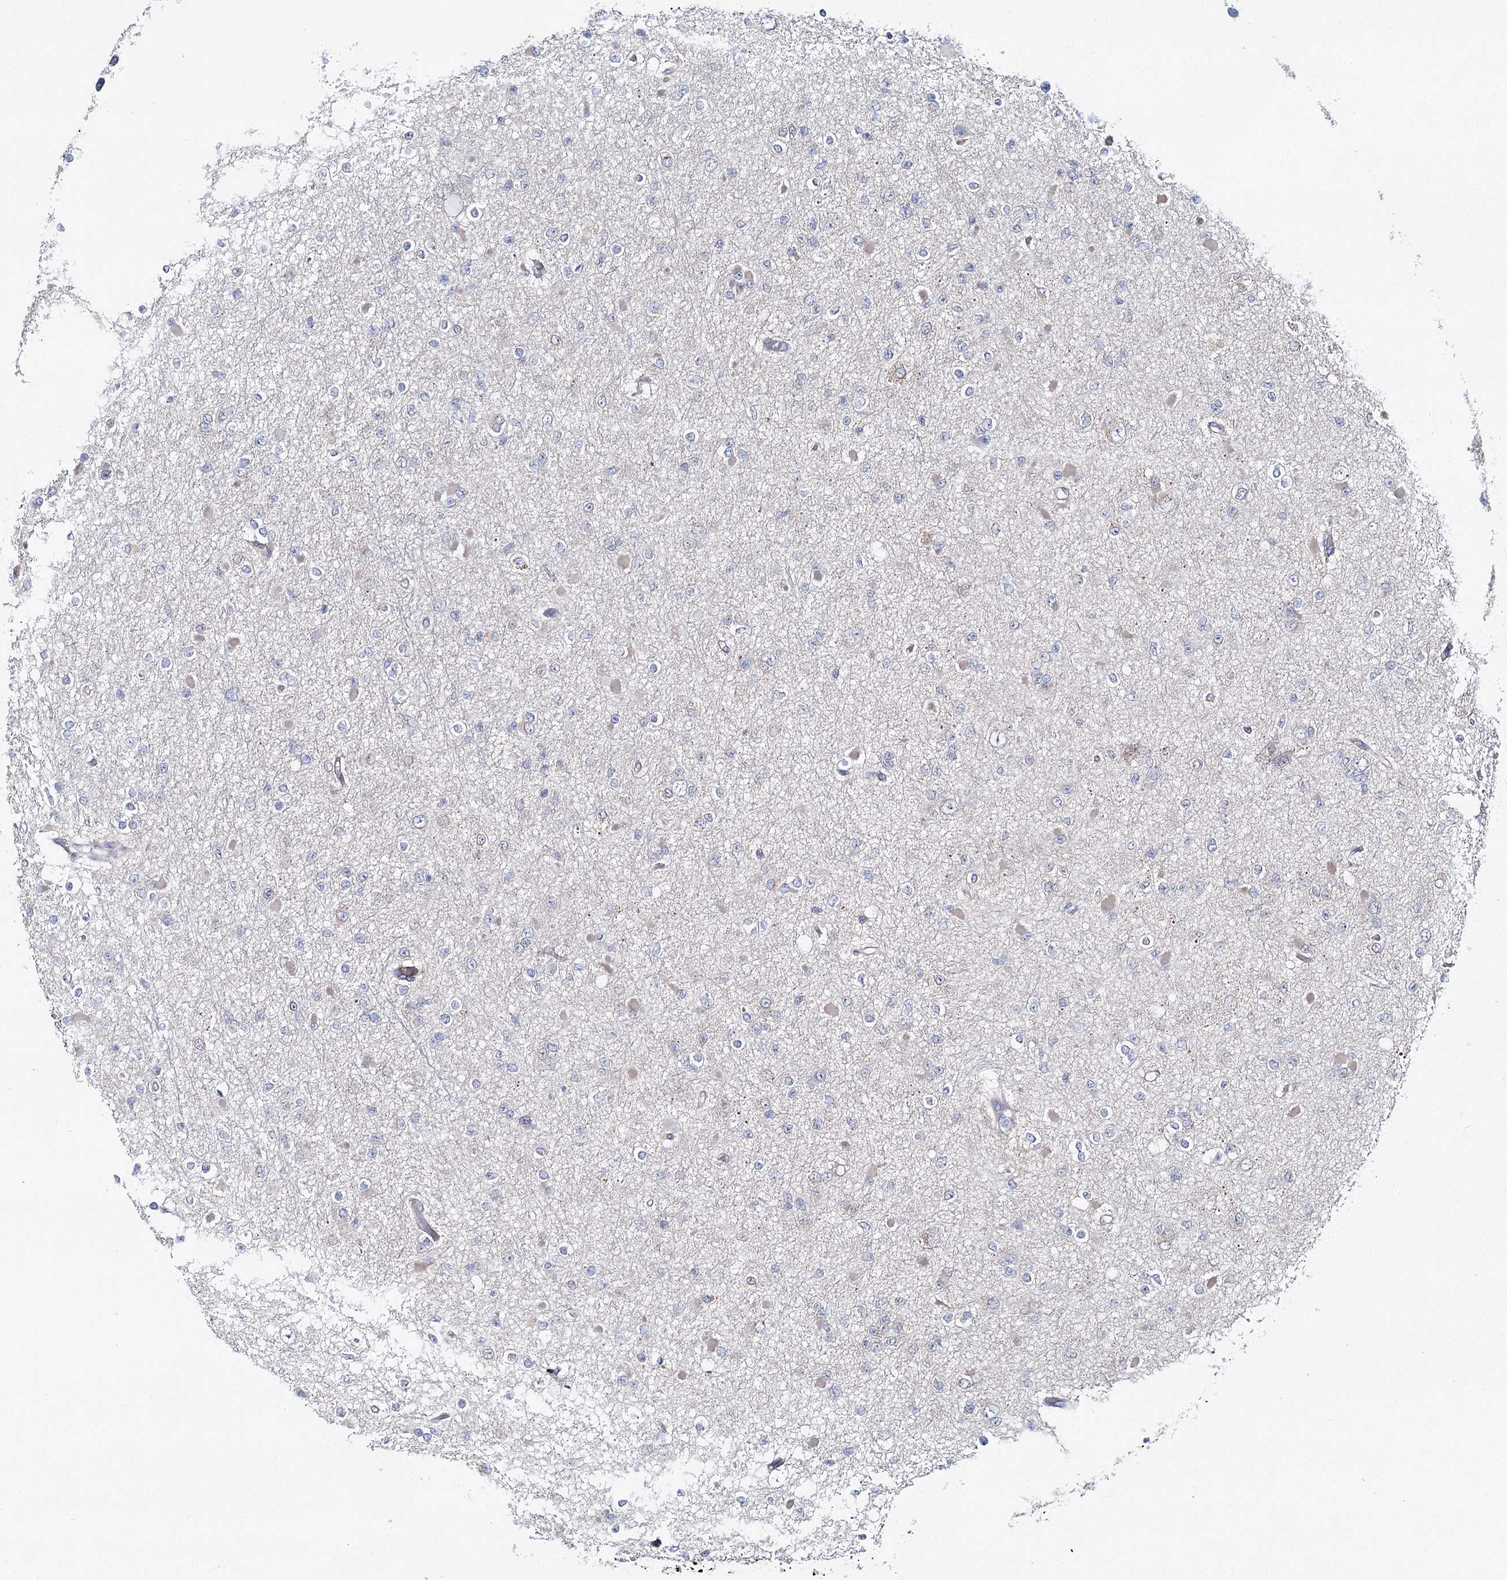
{"staining": {"intensity": "negative", "quantity": "none", "location": "none"}, "tissue": "glioma", "cell_type": "Tumor cells", "image_type": "cancer", "snomed": [{"axis": "morphology", "description": "Glioma, malignant, Low grade"}, {"axis": "topography", "description": "Brain"}], "caption": "Tumor cells show no significant protein expression in glioma. (DAB (3,3'-diaminobenzidine) immunohistochemistry with hematoxylin counter stain).", "gene": "LRRC14B", "patient": {"sex": "female", "age": 22}}